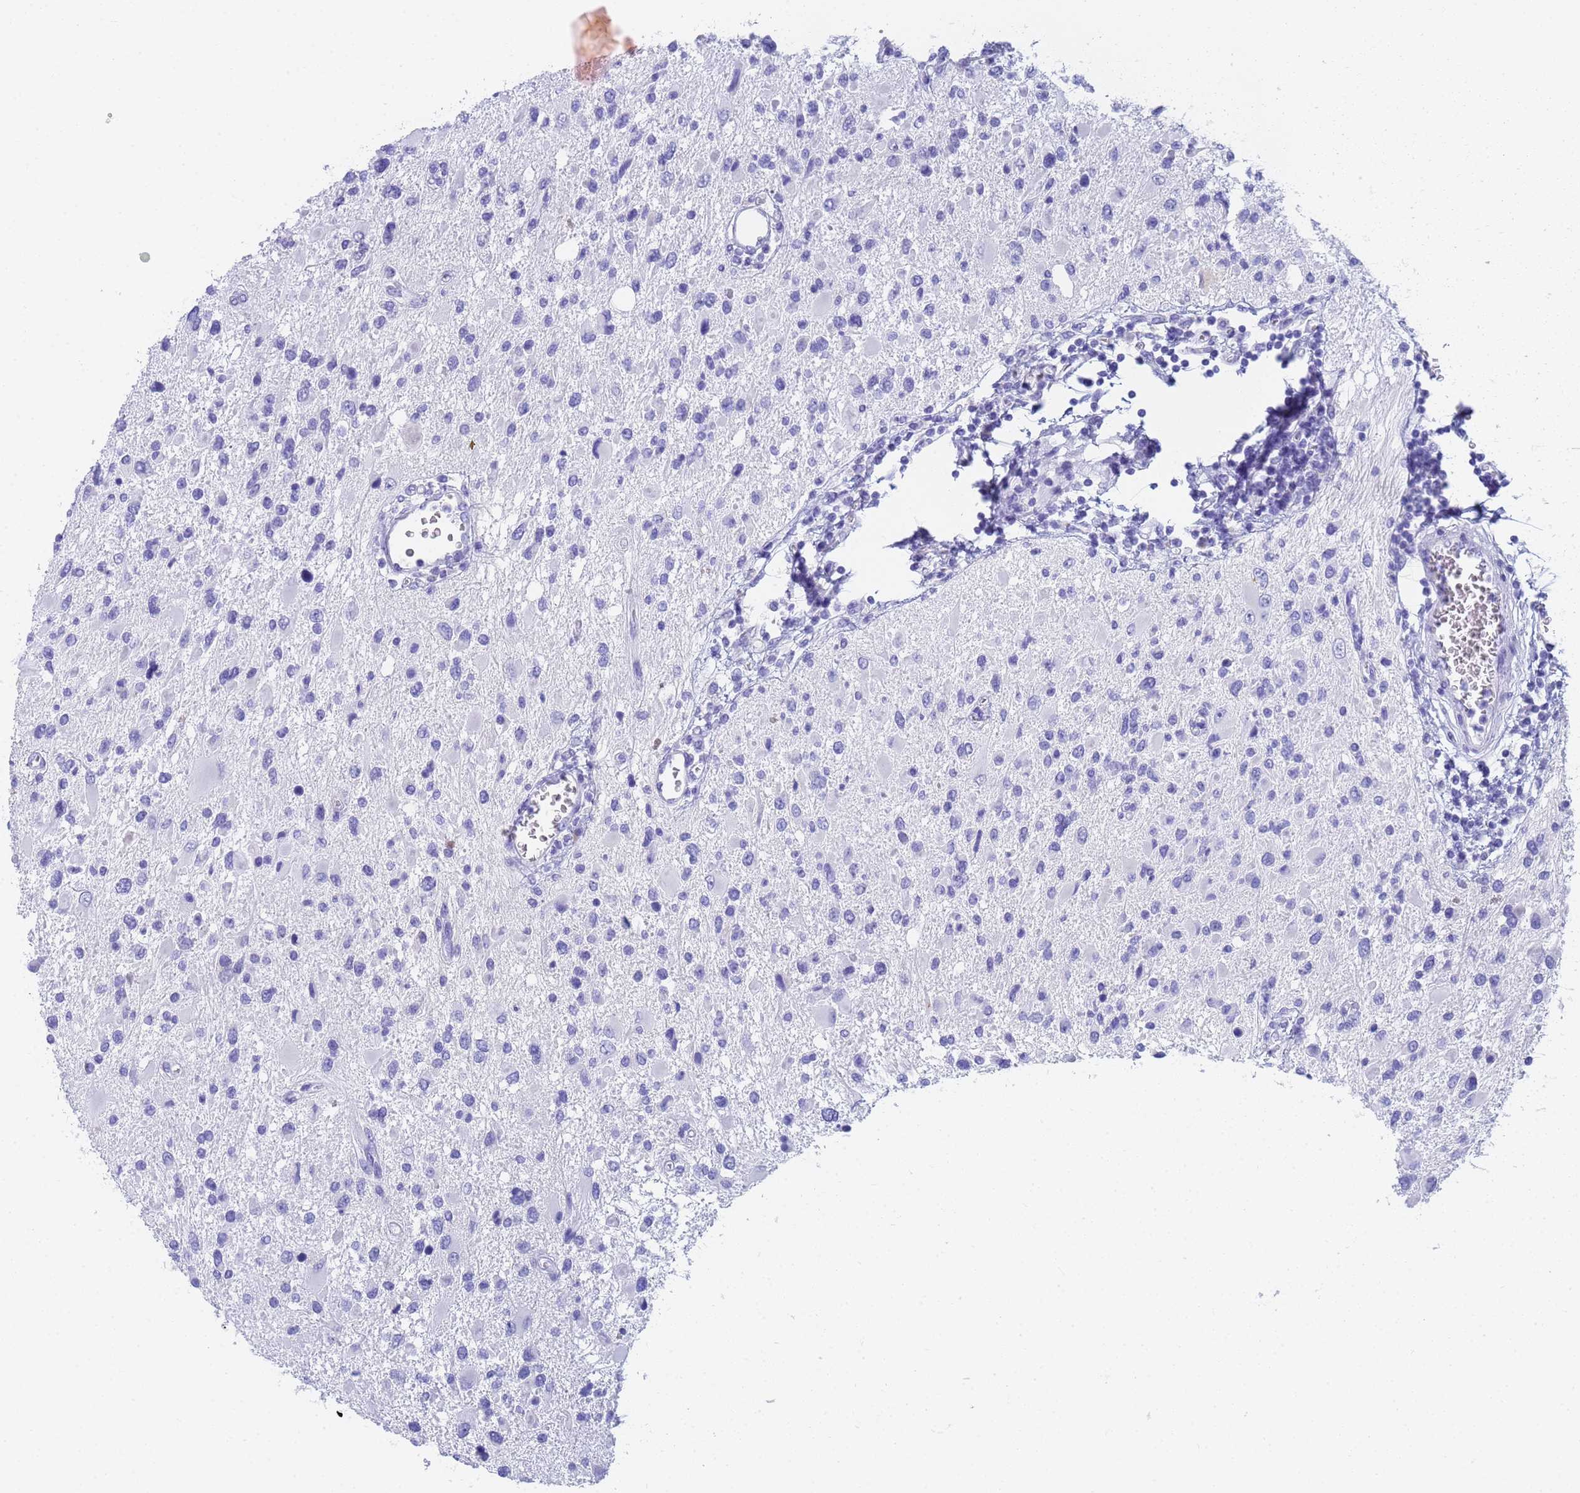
{"staining": {"intensity": "negative", "quantity": "none", "location": "none"}, "tissue": "glioma", "cell_type": "Tumor cells", "image_type": "cancer", "snomed": [{"axis": "morphology", "description": "Glioma, malignant, High grade"}, {"axis": "topography", "description": "Brain"}], "caption": "Histopathology image shows no protein staining in tumor cells of malignant high-grade glioma tissue.", "gene": "STATH", "patient": {"sex": "male", "age": 53}}